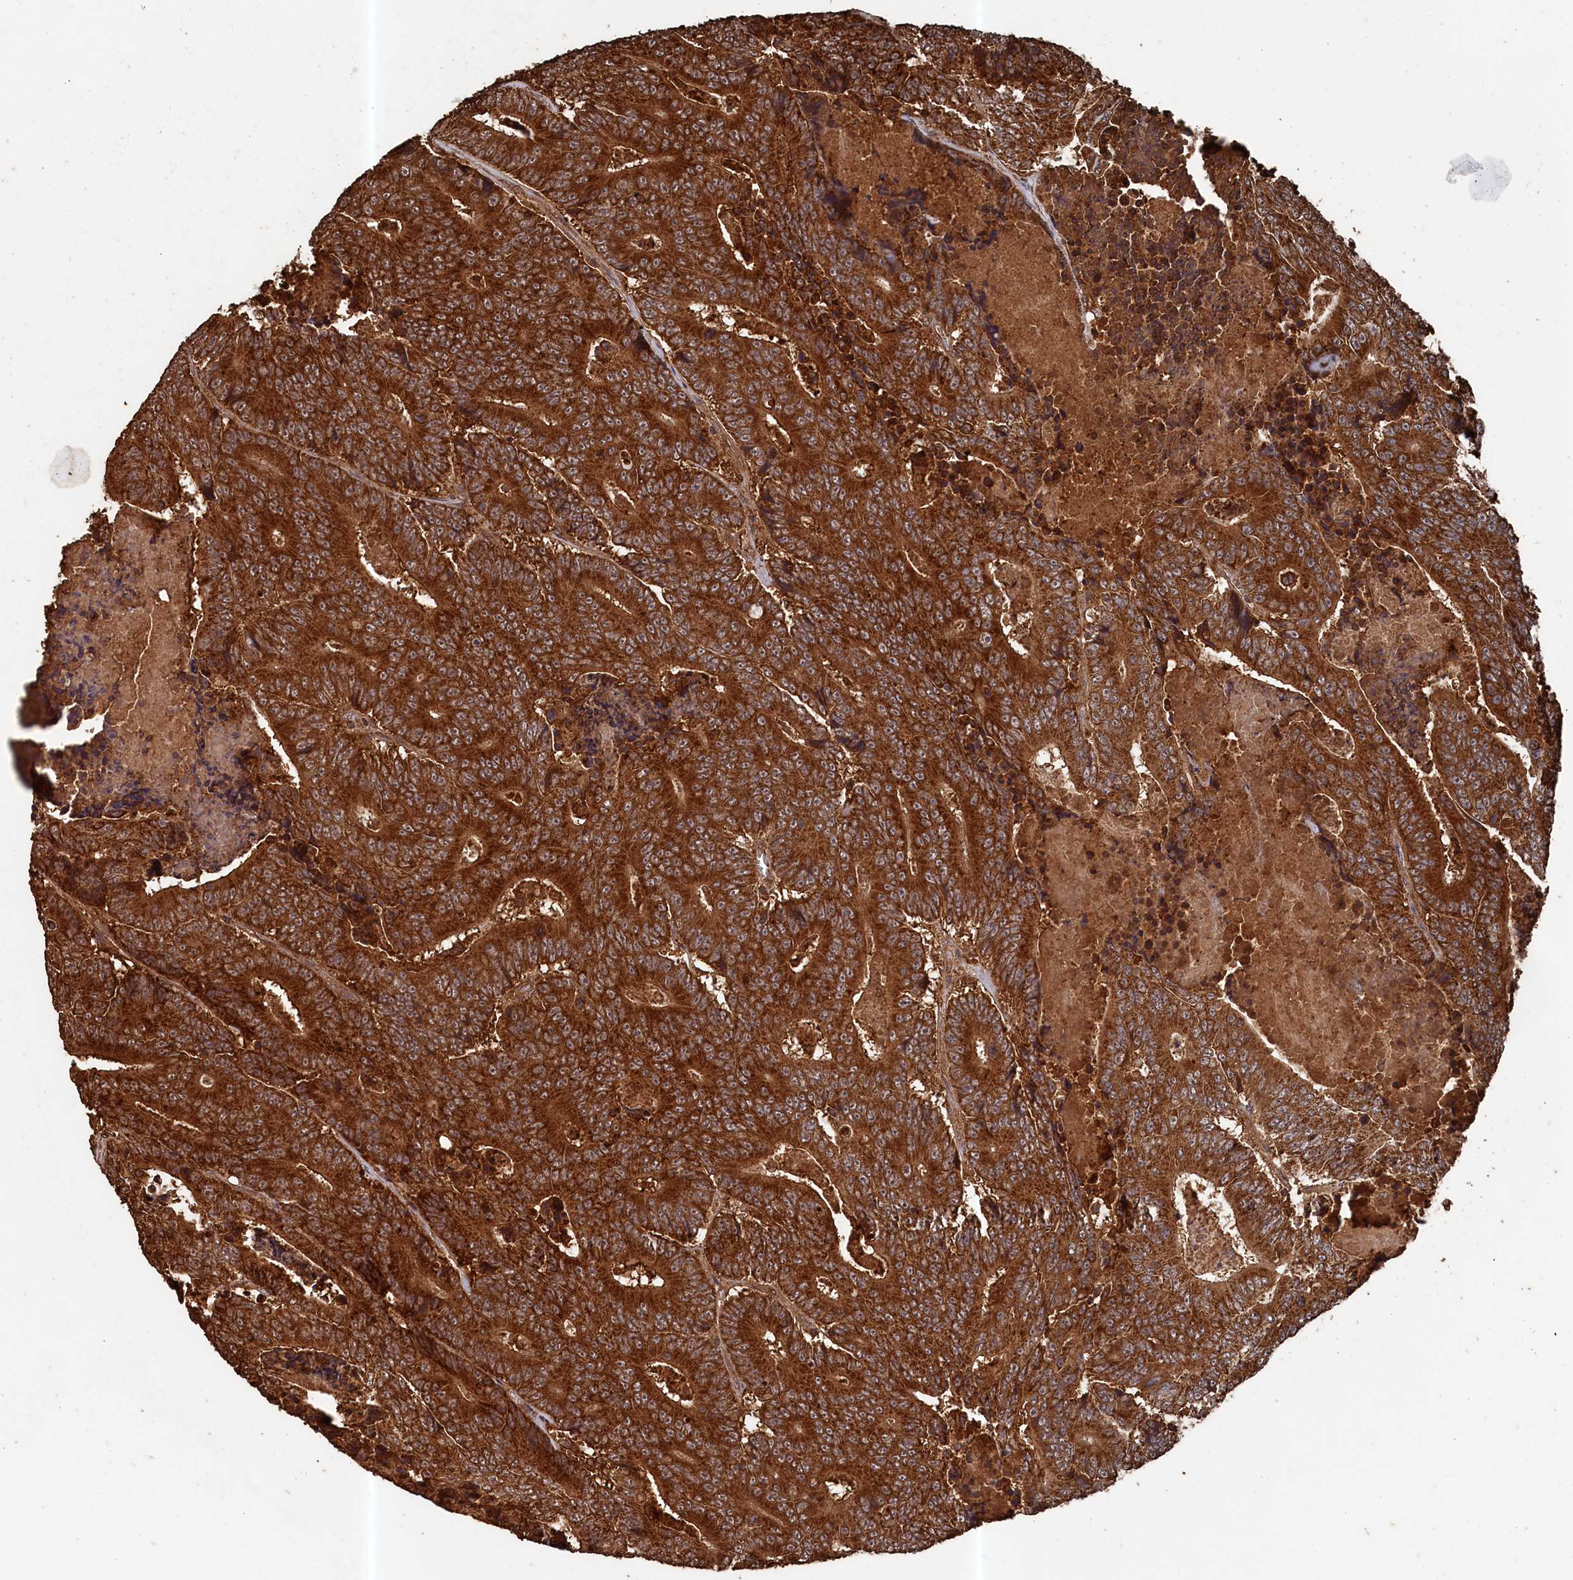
{"staining": {"intensity": "strong", "quantity": ">75%", "location": "cytoplasmic/membranous"}, "tissue": "colorectal cancer", "cell_type": "Tumor cells", "image_type": "cancer", "snomed": [{"axis": "morphology", "description": "Adenocarcinoma, NOS"}, {"axis": "topography", "description": "Colon"}], "caption": "Immunohistochemistry (IHC) of colorectal cancer demonstrates high levels of strong cytoplasmic/membranous positivity in approximately >75% of tumor cells.", "gene": "SNX33", "patient": {"sex": "male", "age": 83}}